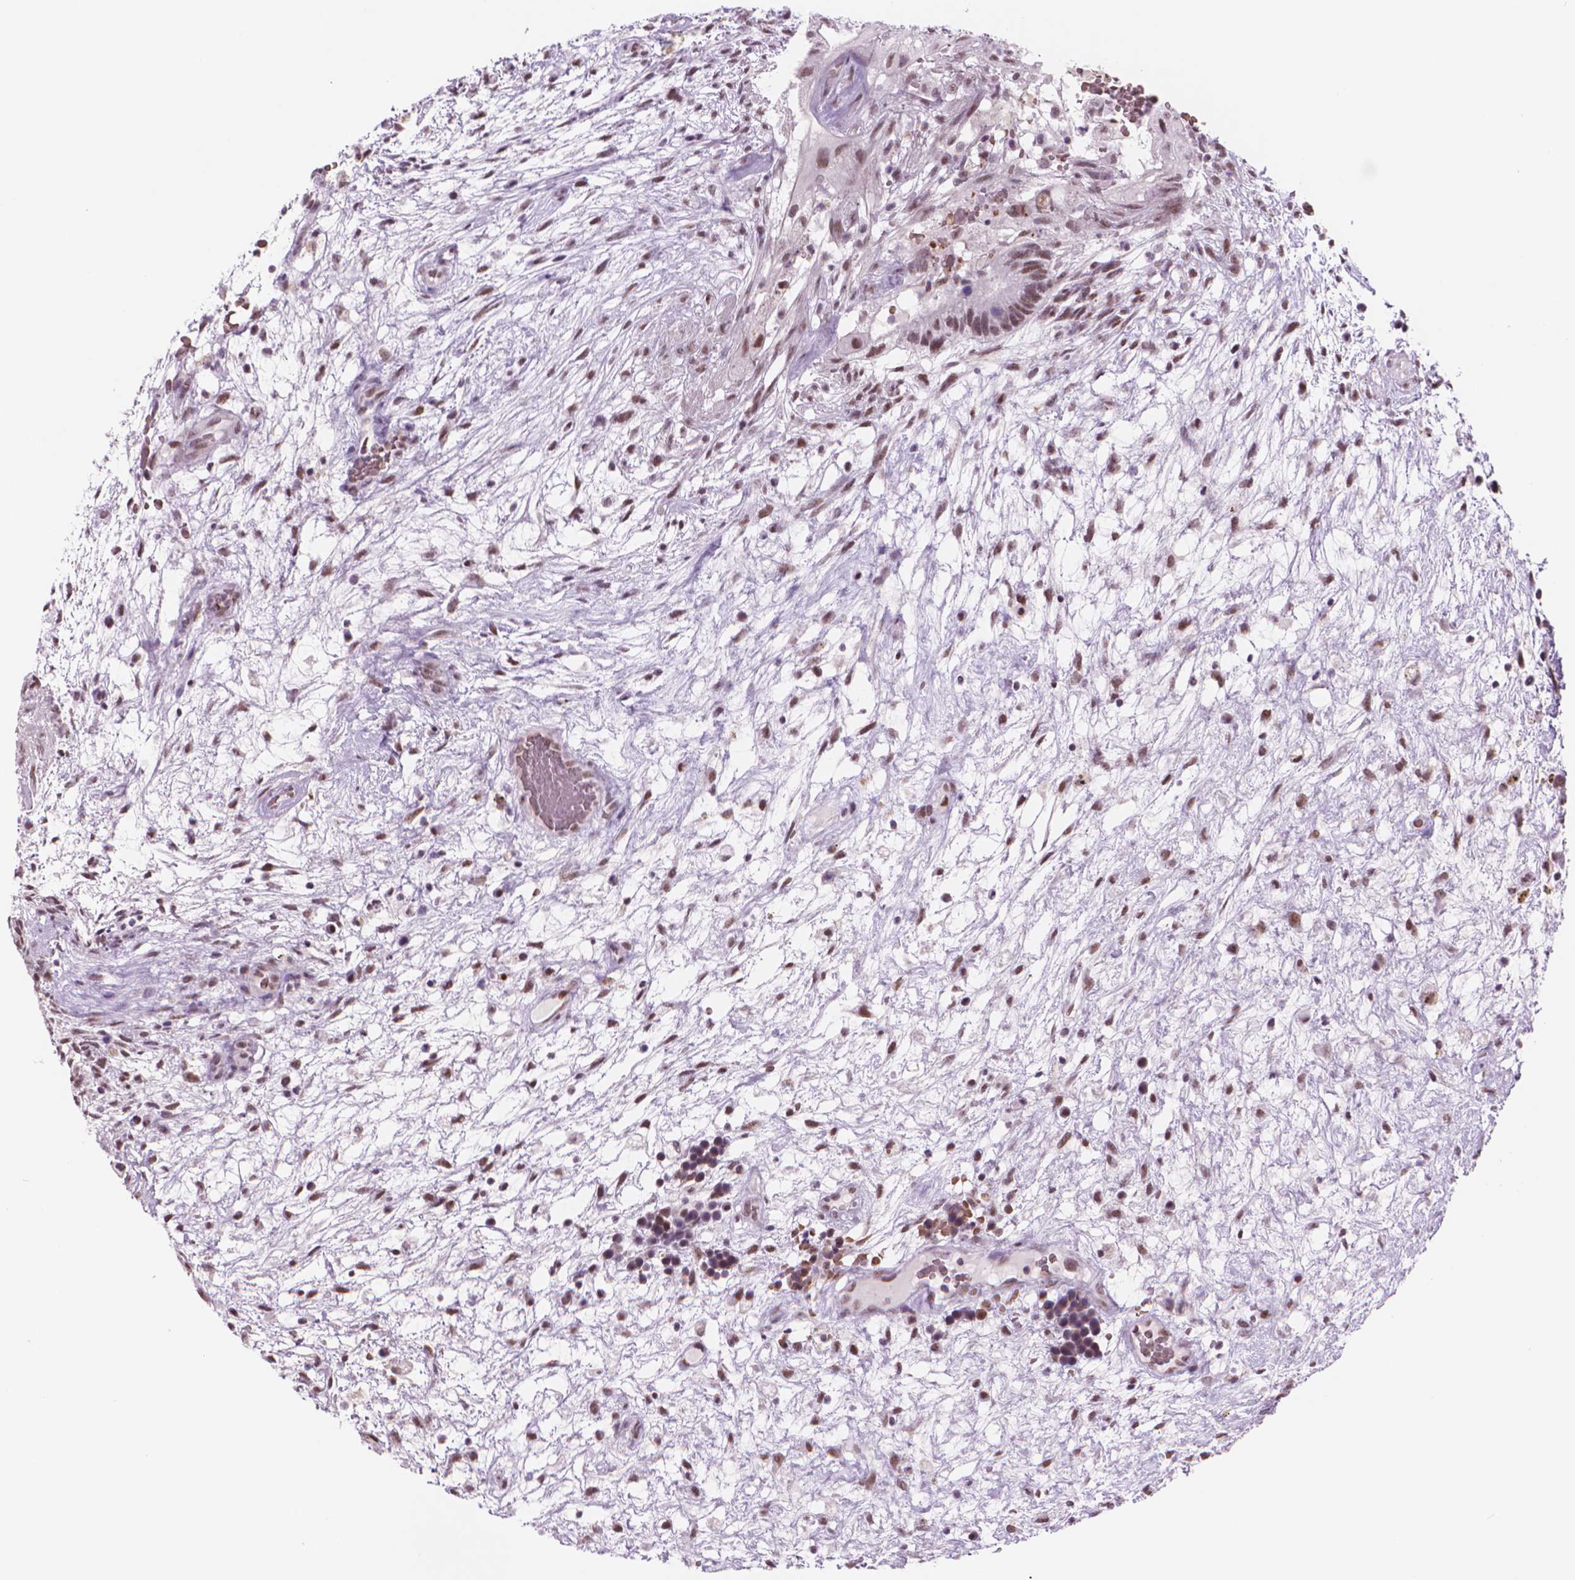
{"staining": {"intensity": "moderate", "quantity": ">75%", "location": "nuclear"}, "tissue": "testis cancer", "cell_type": "Tumor cells", "image_type": "cancer", "snomed": [{"axis": "morphology", "description": "Normal tissue, NOS"}, {"axis": "morphology", "description": "Carcinoma, Embryonal, NOS"}, {"axis": "topography", "description": "Testis"}], "caption": "Immunohistochemical staining of human testis cancer (embryonal carcinoma) exhibits medium levels of moderate nuclear expression in about >75% of tumor cells.", "gene": "POLR3D", "patient": {"sex": "male", "age": 32}}